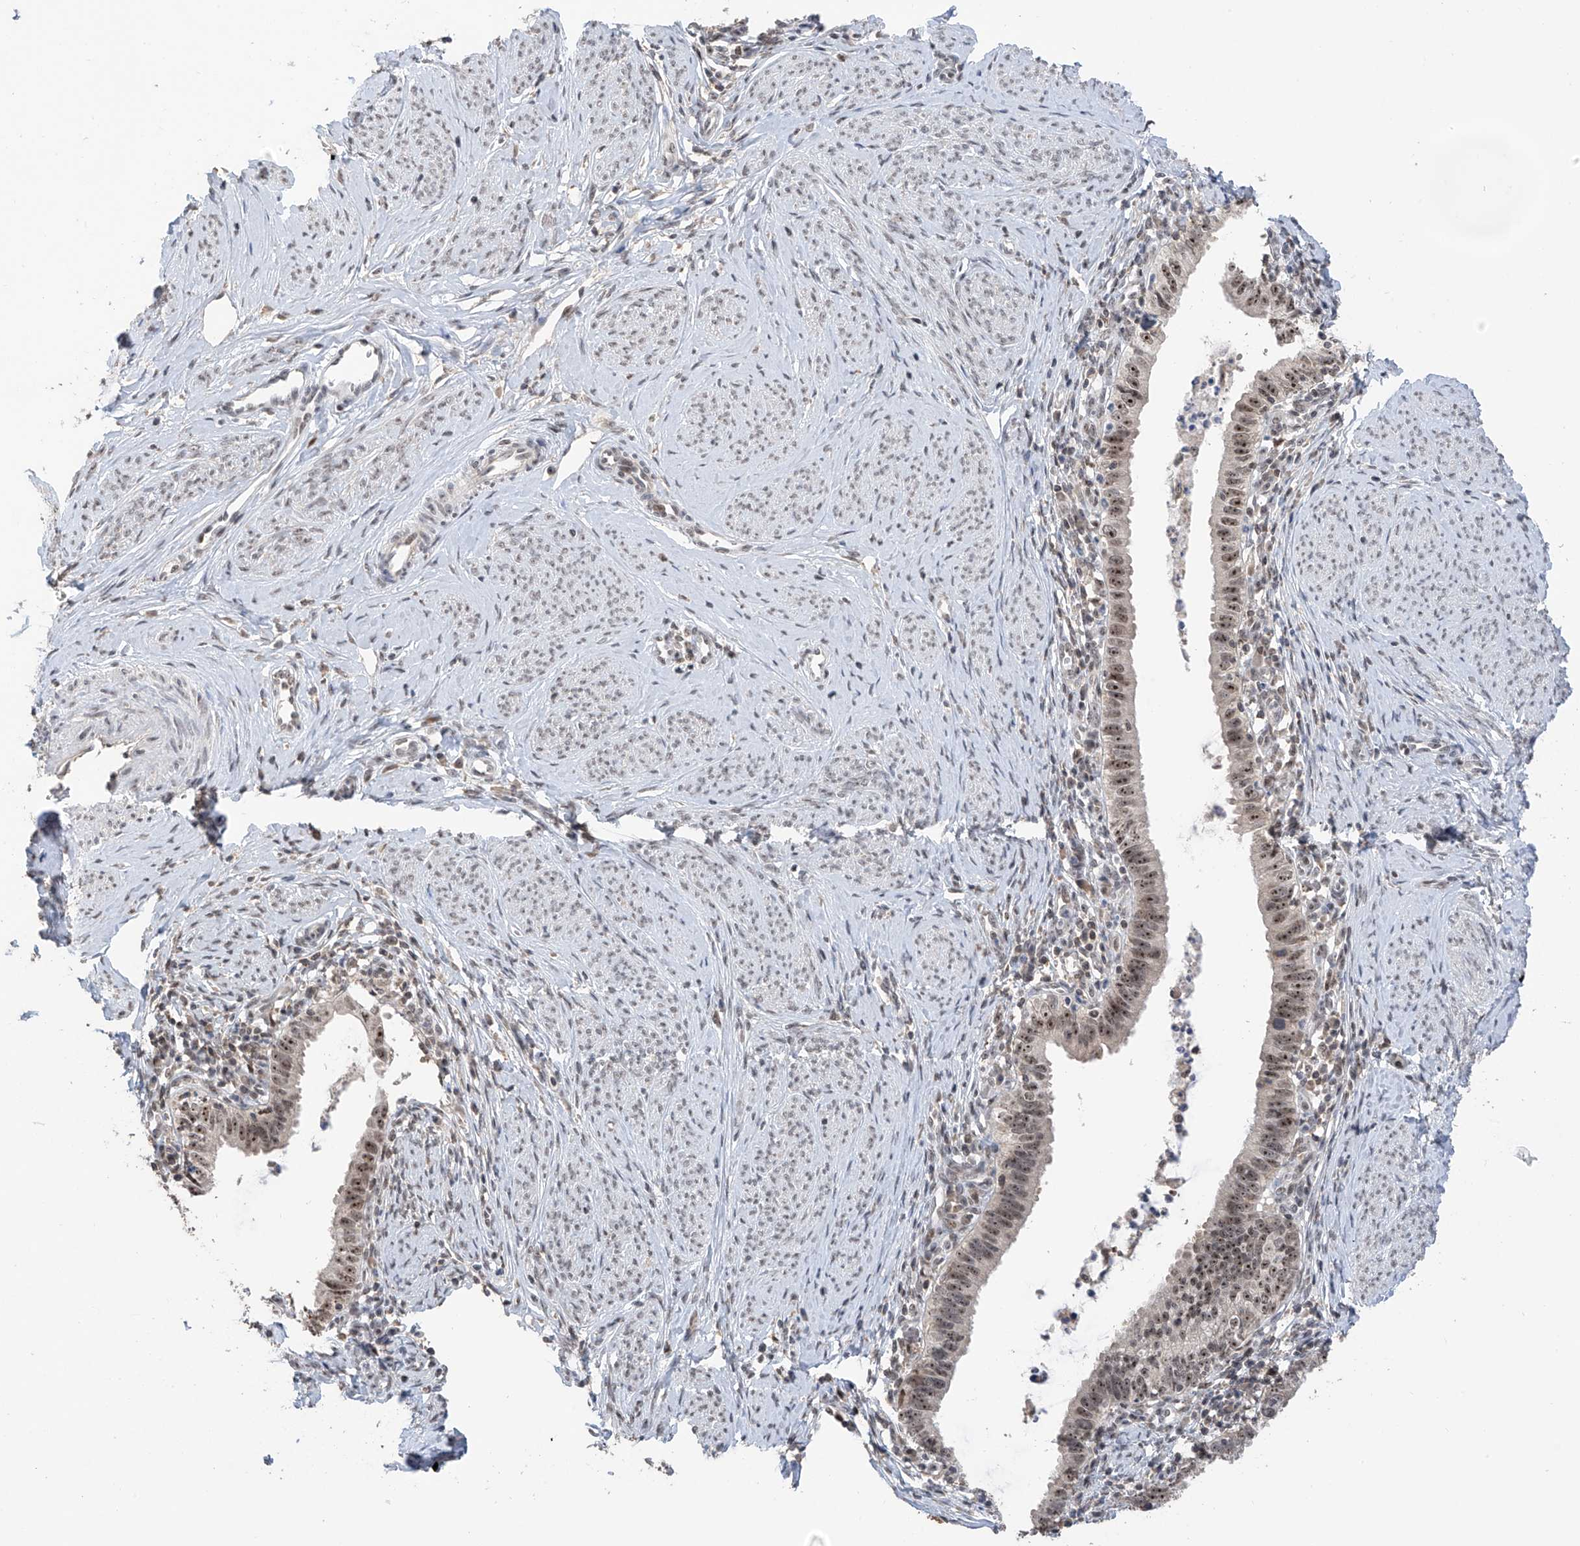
{"staining": {"intensity": "moderate", "quantity": "25%-75%", "location": "nuclear"}, "tissue": "cervical cancer", "cell_type": "Tumor cells", "image_type": "cancer", "snomed": [{"axis": "morphology", "description": "Adenocarcinoma, NOS"}, {"axis": "topography", "description": "Cervix"}], "caption": "A brown stain highlights moderate nuclear staining of a protein in human adenocarcinoma (cervical) tumor cells.", "gene": "C1orf131", "patient": {"sex": "female", "age": 36}}